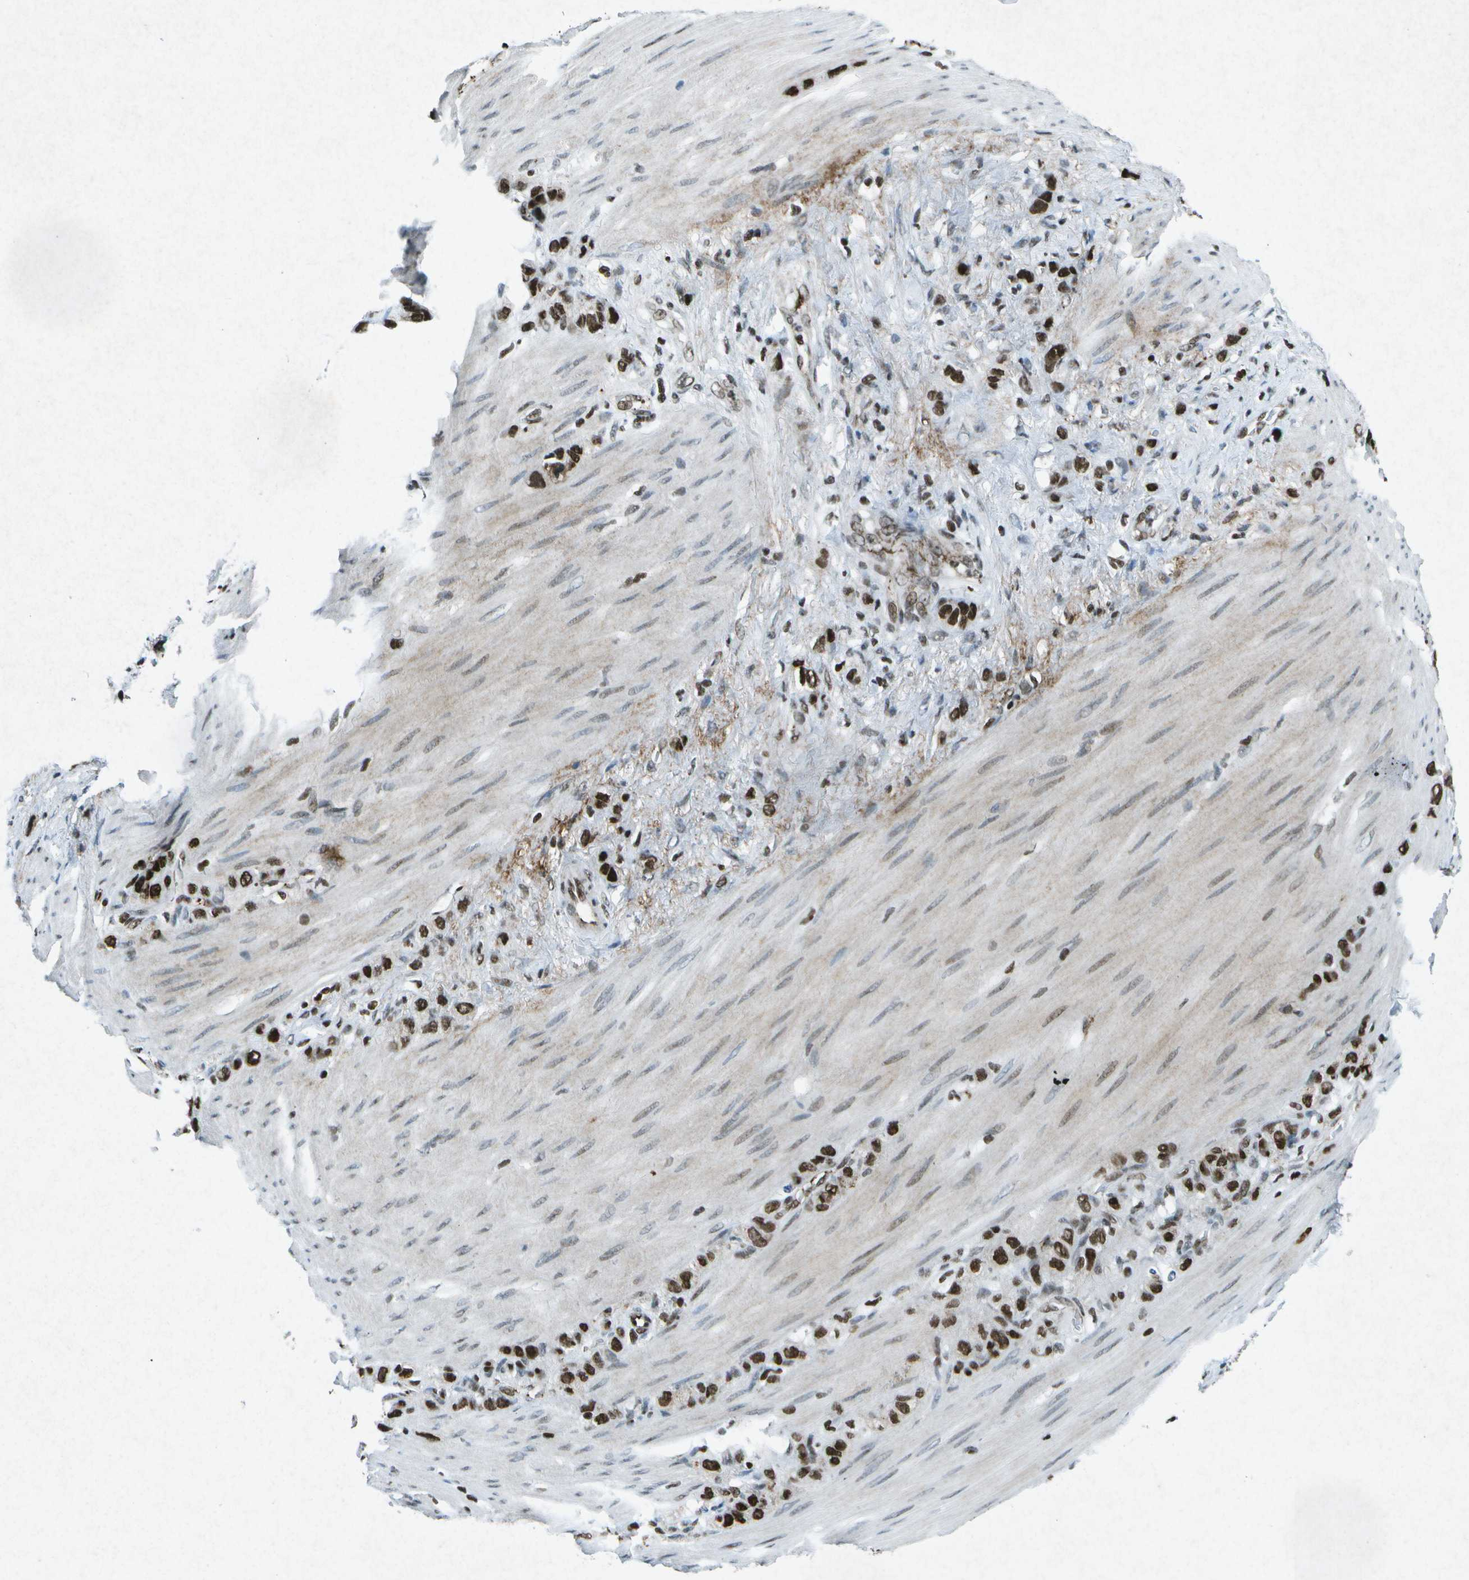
{"staining": {"intensity": "strong", "quantity": ">75%", "location": "nuclear"}, "tissue": "stomach cancer", "cell_type": "Tumor cells", "image_type": "cancer", "snomed": [{"axis": "morphology", "description": "Adenocarcinoma, NOS"}, {"axis": "morphology", "description": "Adenocarcinoma, High grade"}, {"axis": "topography", "description": "Stomach, upper"}, {"axis": "topography", "description": "Stomach, lower"}], "caption": "Immunohistochemistry staining of stomach cancer (high-grade adenocarcinoma), which exhibits high levels of strong nuclear staining in approximately >75% of tumor cells indicating strong nuclear protein expression. The staining was performed using DAB (3,3'-diaminobenzidine) (brown) for protein detection and nuclei were counterstained in hematoxylin (blue).", "gene": "MTA2", "patient": {"sex": "female", "age": 65}}